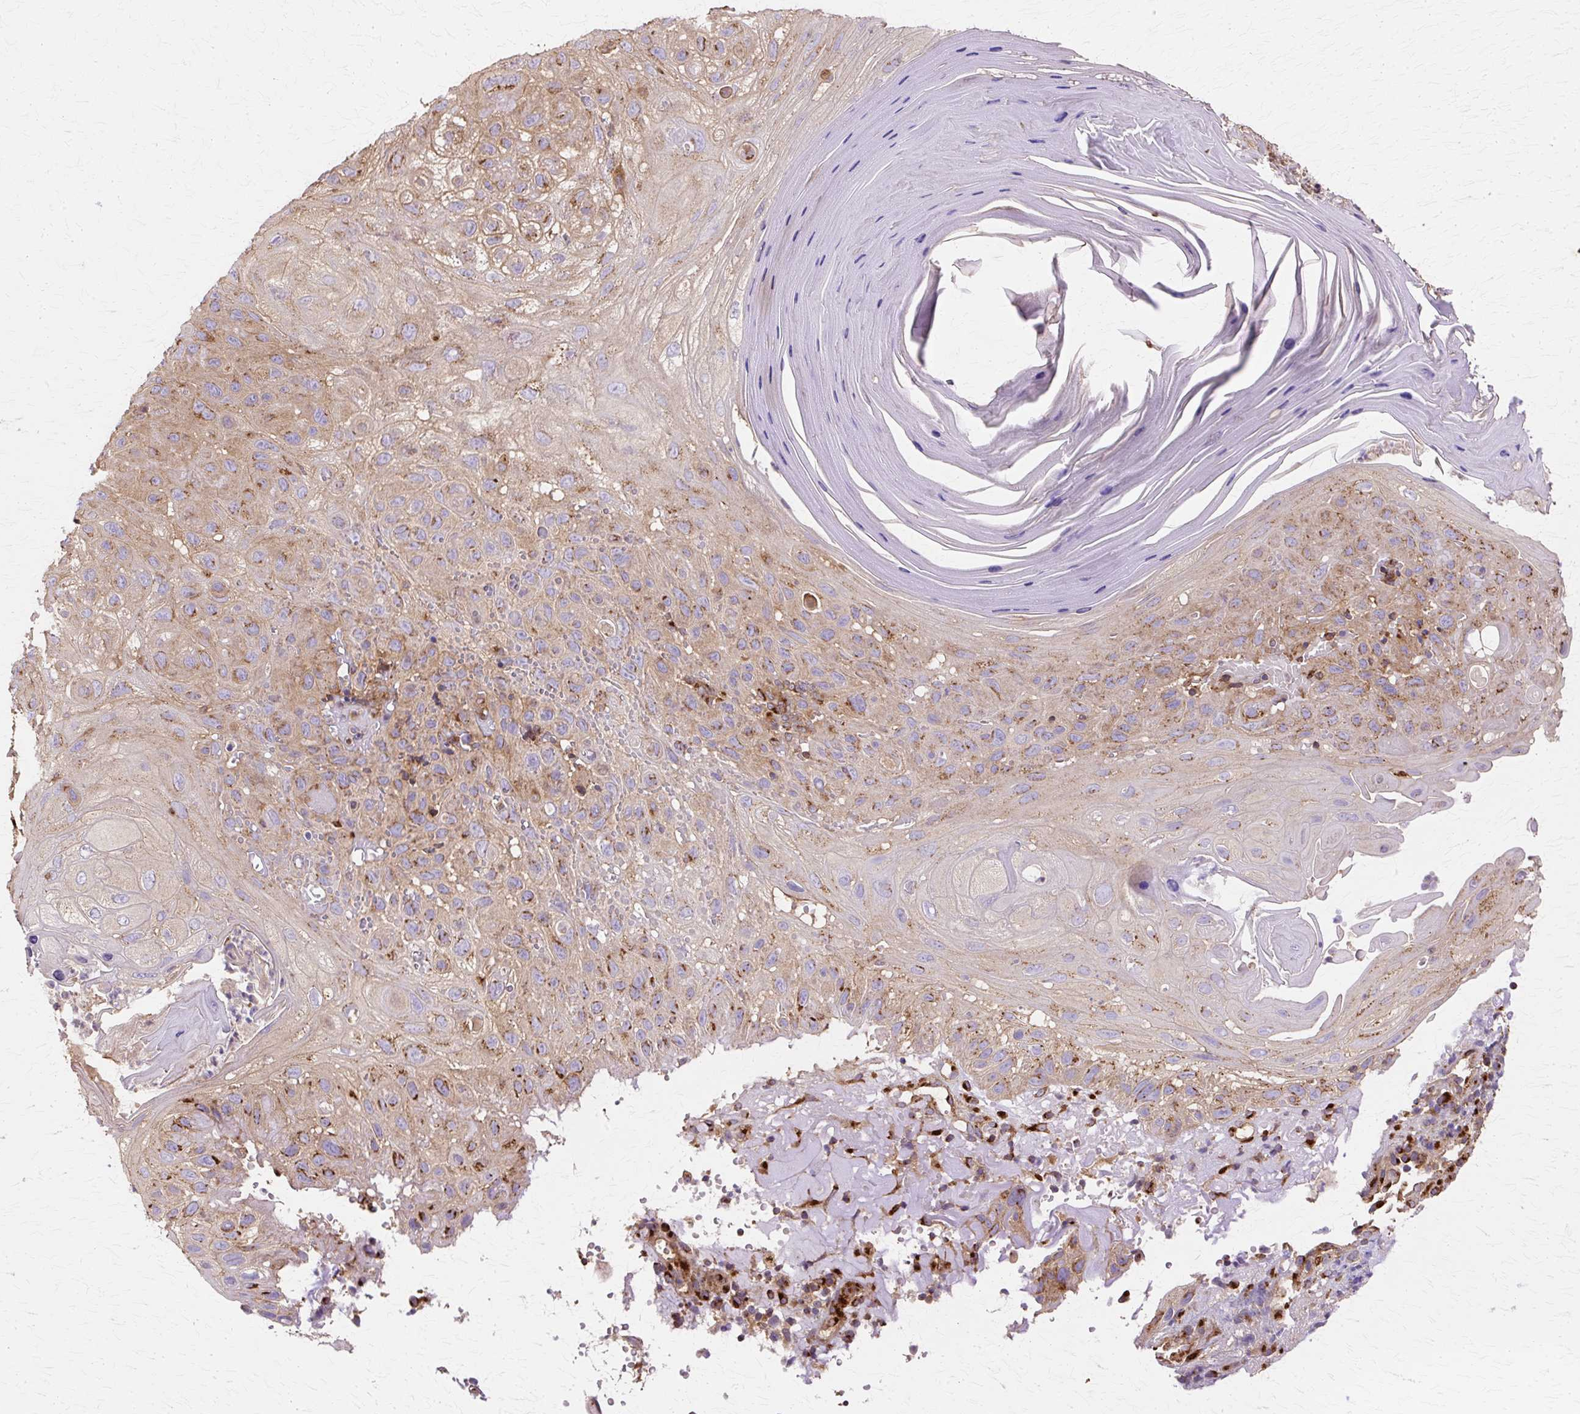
{"staining": {"intensity": "moderate", "quantity": ">75%", "location": "cytoplasmic/membranous"}, "tissue": "skin cancer", "cell_type": "Tumor cells", "image_type": "cancer", "snomed": [{"axis": "morphology", "description": "Normal tissue, NOS"}, {"axis": "morphology", "description": "Squamous cell carcinoma, NOS"}, {"axis": "topography", "description": "Skin"}], "caption": "There is medium levels of moderate cytoplasmic/membranous positivity in tumor cells of squamous cell carcinoma (skin), as demonstrated by immunohistochemical staining (brown color).", "gene": "COPB1", "patient": {"sex": "female", "age": 96}}